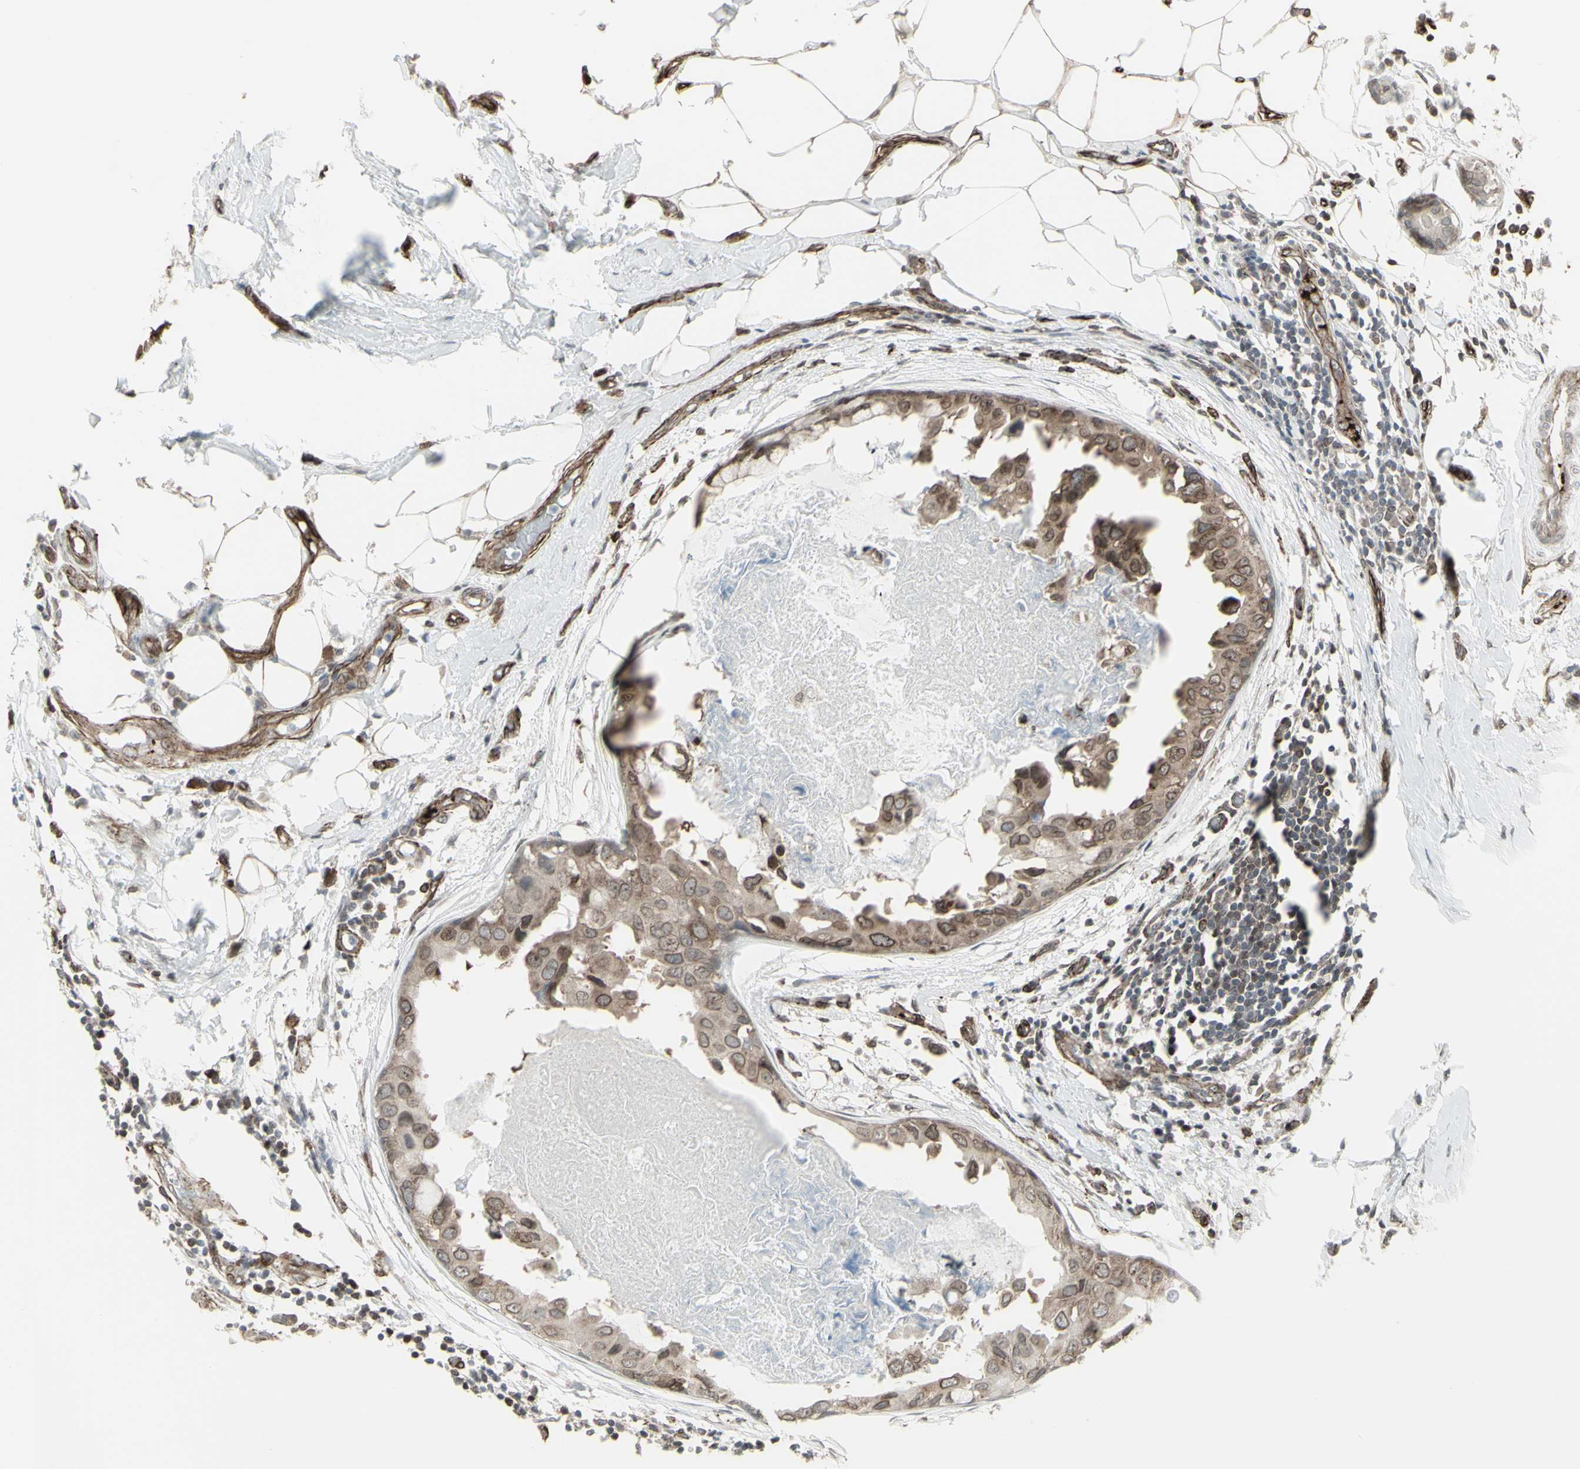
{"staining": {"intensity": "moderate", "quantity": ">75%", "location": "cytoplasmic/membranous,nuclear"}, "tissue": "breast cancer", "cell_type": "Tumor cells", "image_type": "cancer", "snomed": [{"axis": "morphology", "description": "Duct carcinoma"}, {"axis": "topography", "description": "Breast"}], "caption": "Immunohistochemistry (IHC) (DAB) staining of breast cancer (infiltrating ductal carcinoma) displays moderate cytoplasmic/membranous and nuclear protein expression in about >75% of tumor cells.", "gene": "DTX3L", "patient": {"sex": "female", "age": 40}}